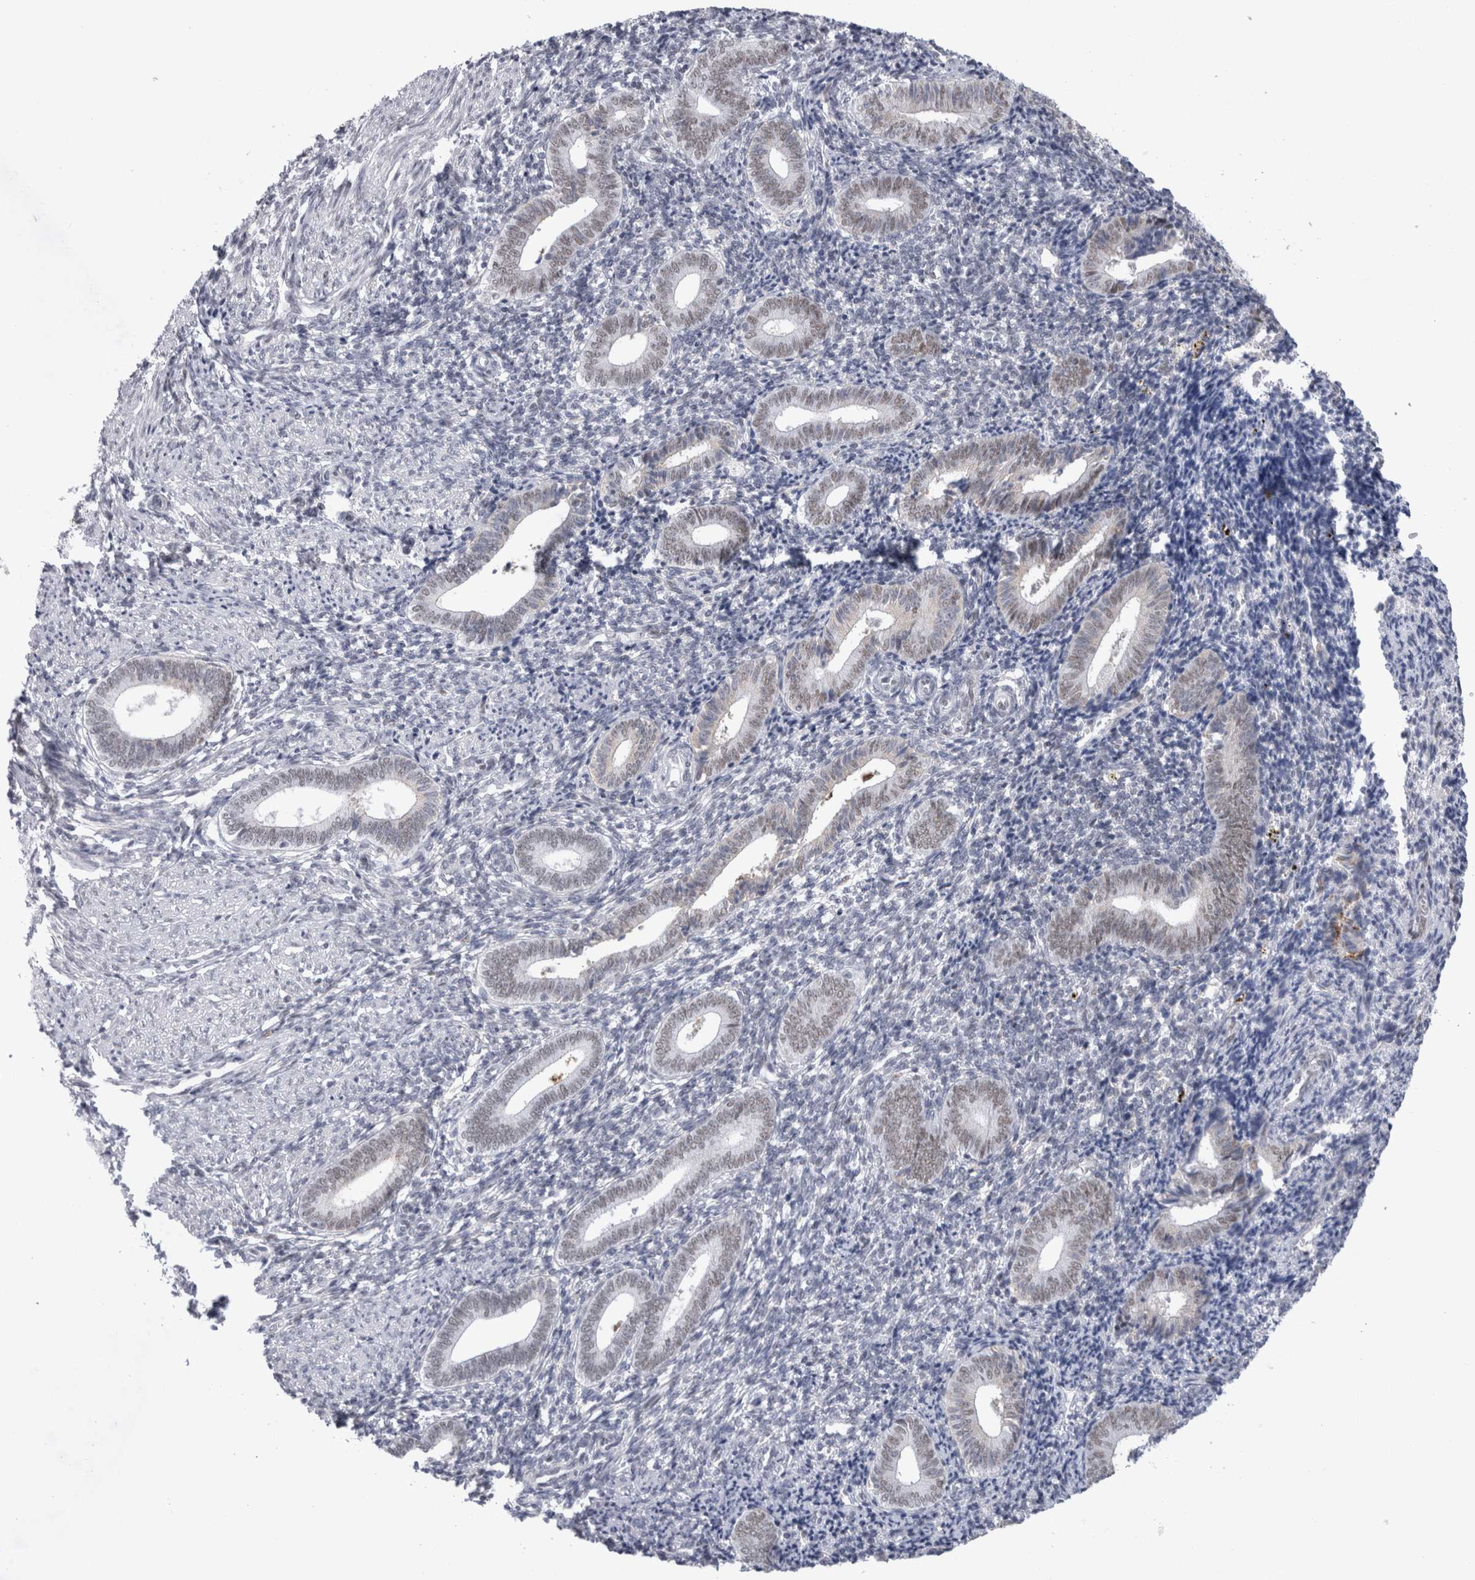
{"staining": {"intensity": "weak", "quantity": "<25%", "location": "nuclear"}, "tissue": "endometrium", "cell_type": "Cells in endometrial stroma", "image_type": "normal", "snomed": [{"axis": "morphology", "description": "Normal tissue, NOS"}, {"axis": "topography", "description": "Uterus"}, {"axis": "topography", "description": "Endometrium"}], "caption": "An IHC image of benign endometrium is shown. There is no staining in cells in endometrial stroma of endometrium. (IHC, brightfield microscopy, high magnification).", "gene": "API5", "patient": {"sex": "female", "age": 33}}